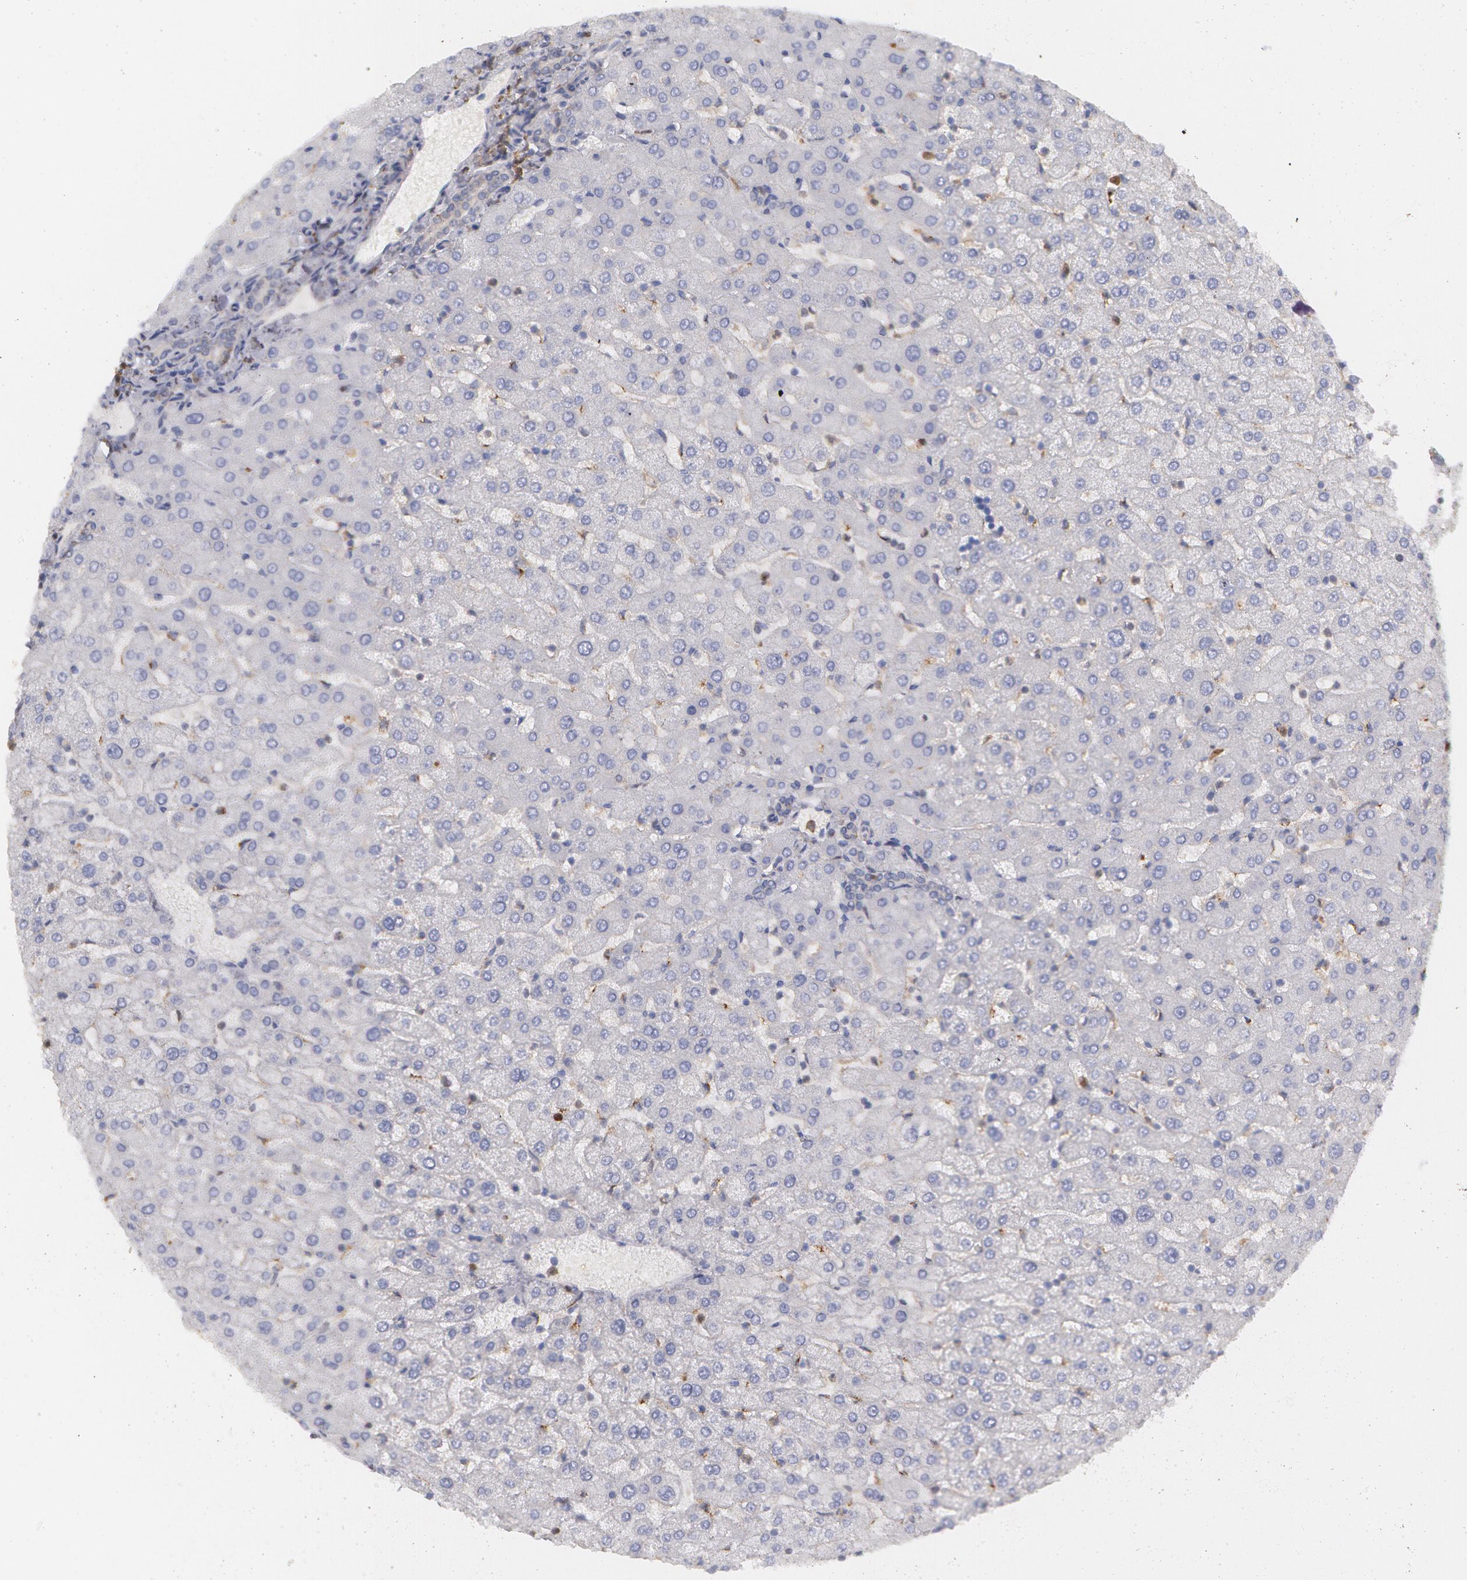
{"staining": {"intensity": "negative", "quantity": "none", "location": "none"}, "tissue": "liver", "cell_type": "Cholangiocytes", "image_type": "normal", "snomed": [{"axis": "morphology", "description": "Normal tissue, NOS"}, {"axis": "morphology", "description": "Fibrosis, NOS"}, {"axis": "topography", "description": "Liver"}], "caption": "Cholangiocytes show no significant protein staining in unremarkable liver.", "gene": "SYK", "patient": {"sex": "female", "age": 29}}